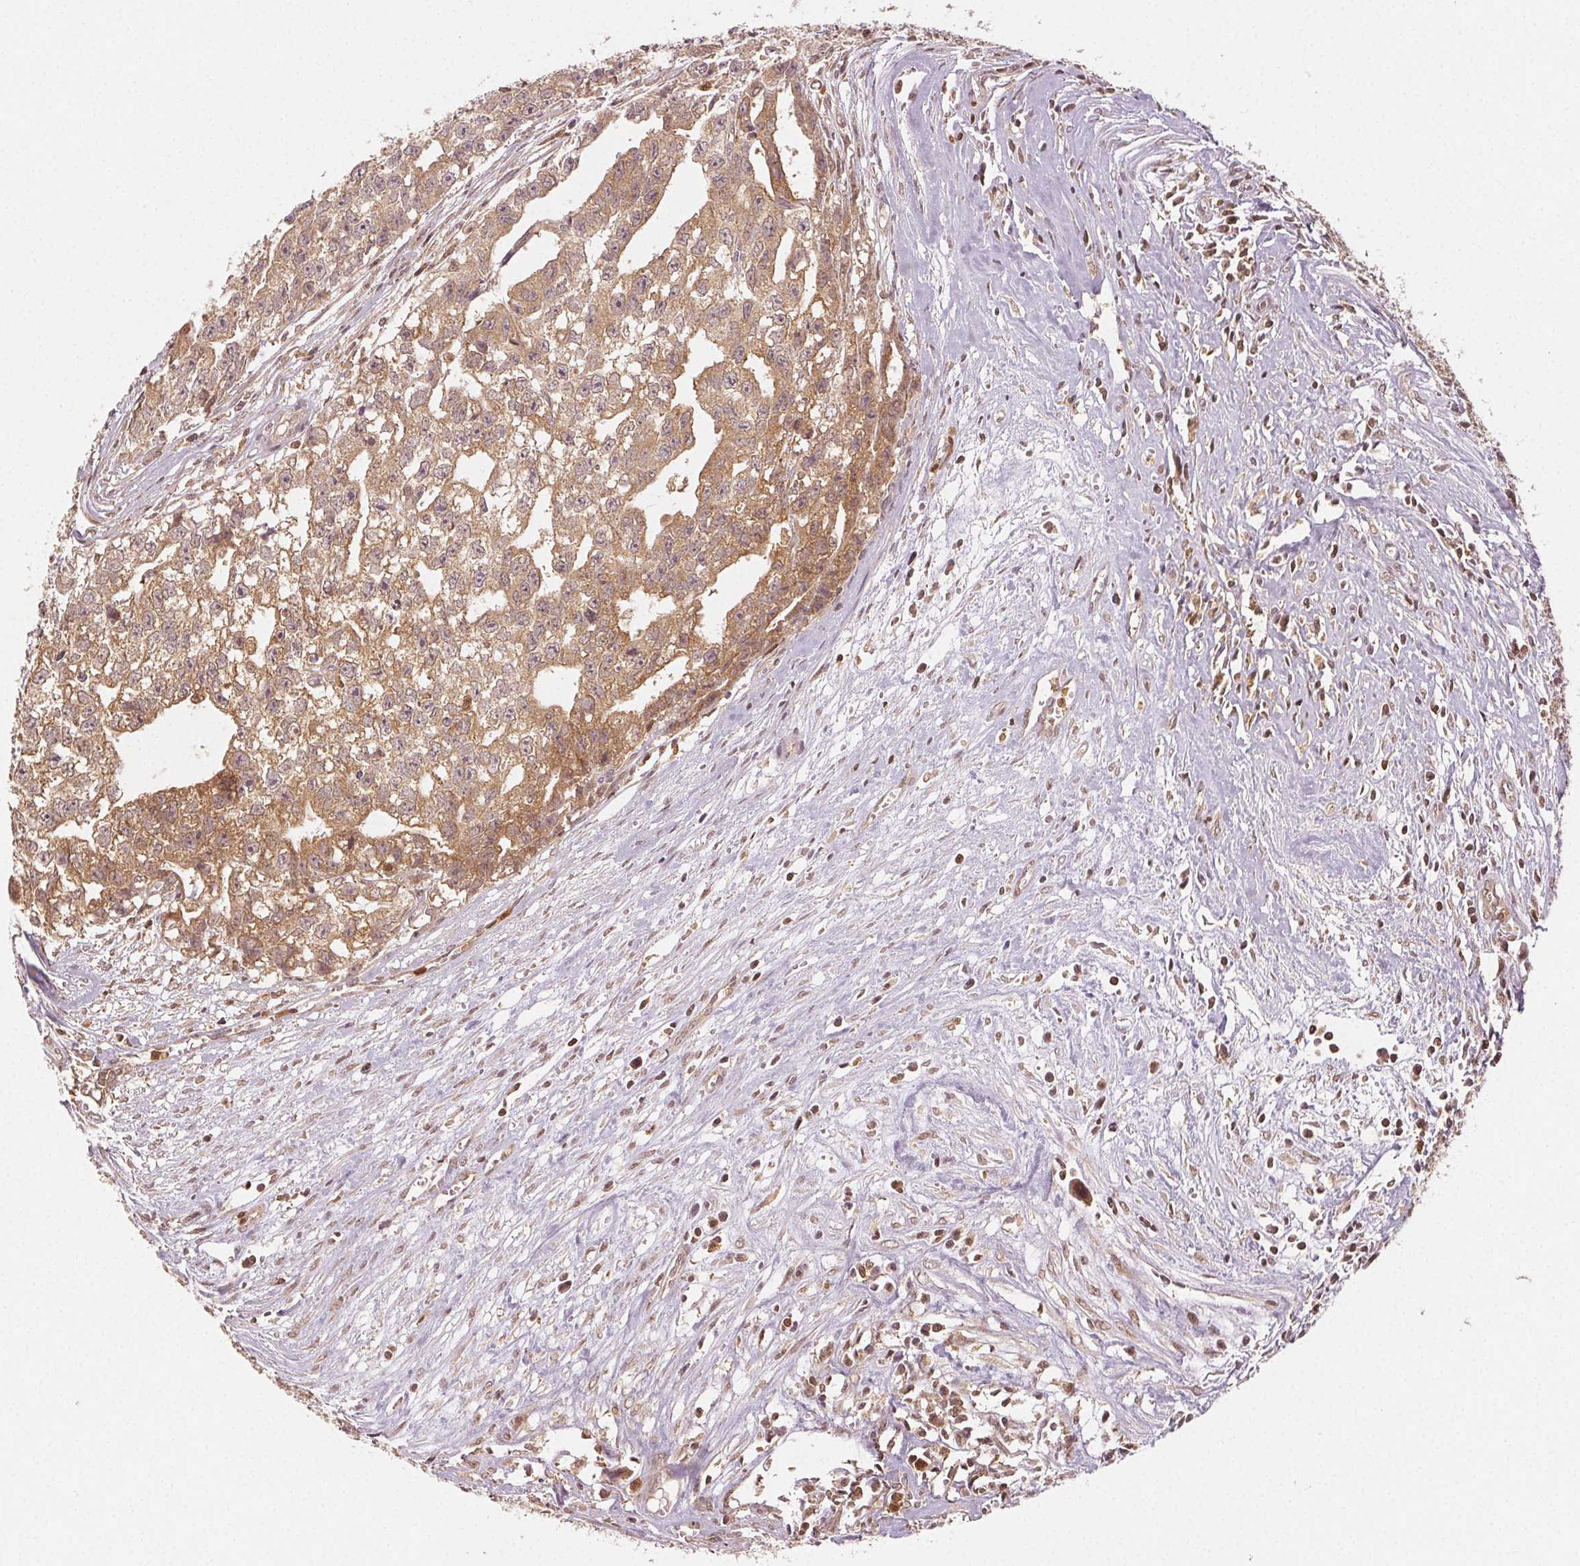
{"staining": {"intensity": "moderate", "quantity": ">75%", "location": "cytoplasmic/membranous"}, "tissue": "testis cancer", "cell_type": "Tumor cells", "image_type": "cancer", "snomed": [{"axis": "morphology", "description": "Carcinoma, Embryonal, NOS"}, {"axis": "morphology", "description": "Teratoma, malignant, NOS"}, {"axis": "topography", "description": "Testis"}], "caption": "Testis cancer was stained to show a protein in brown. There is medium levels of moderate cytoplasmic/membranous staining in about >75% of tumor cells. The protein of interest is stained brown, and the nuclei are stained in blue (DAB (3,3'-diaminobenzidine) IHC with brightfield microscopy, high magnification).", "gene": "MAPK14", "patient": {"sex": "male", "age": 24}}